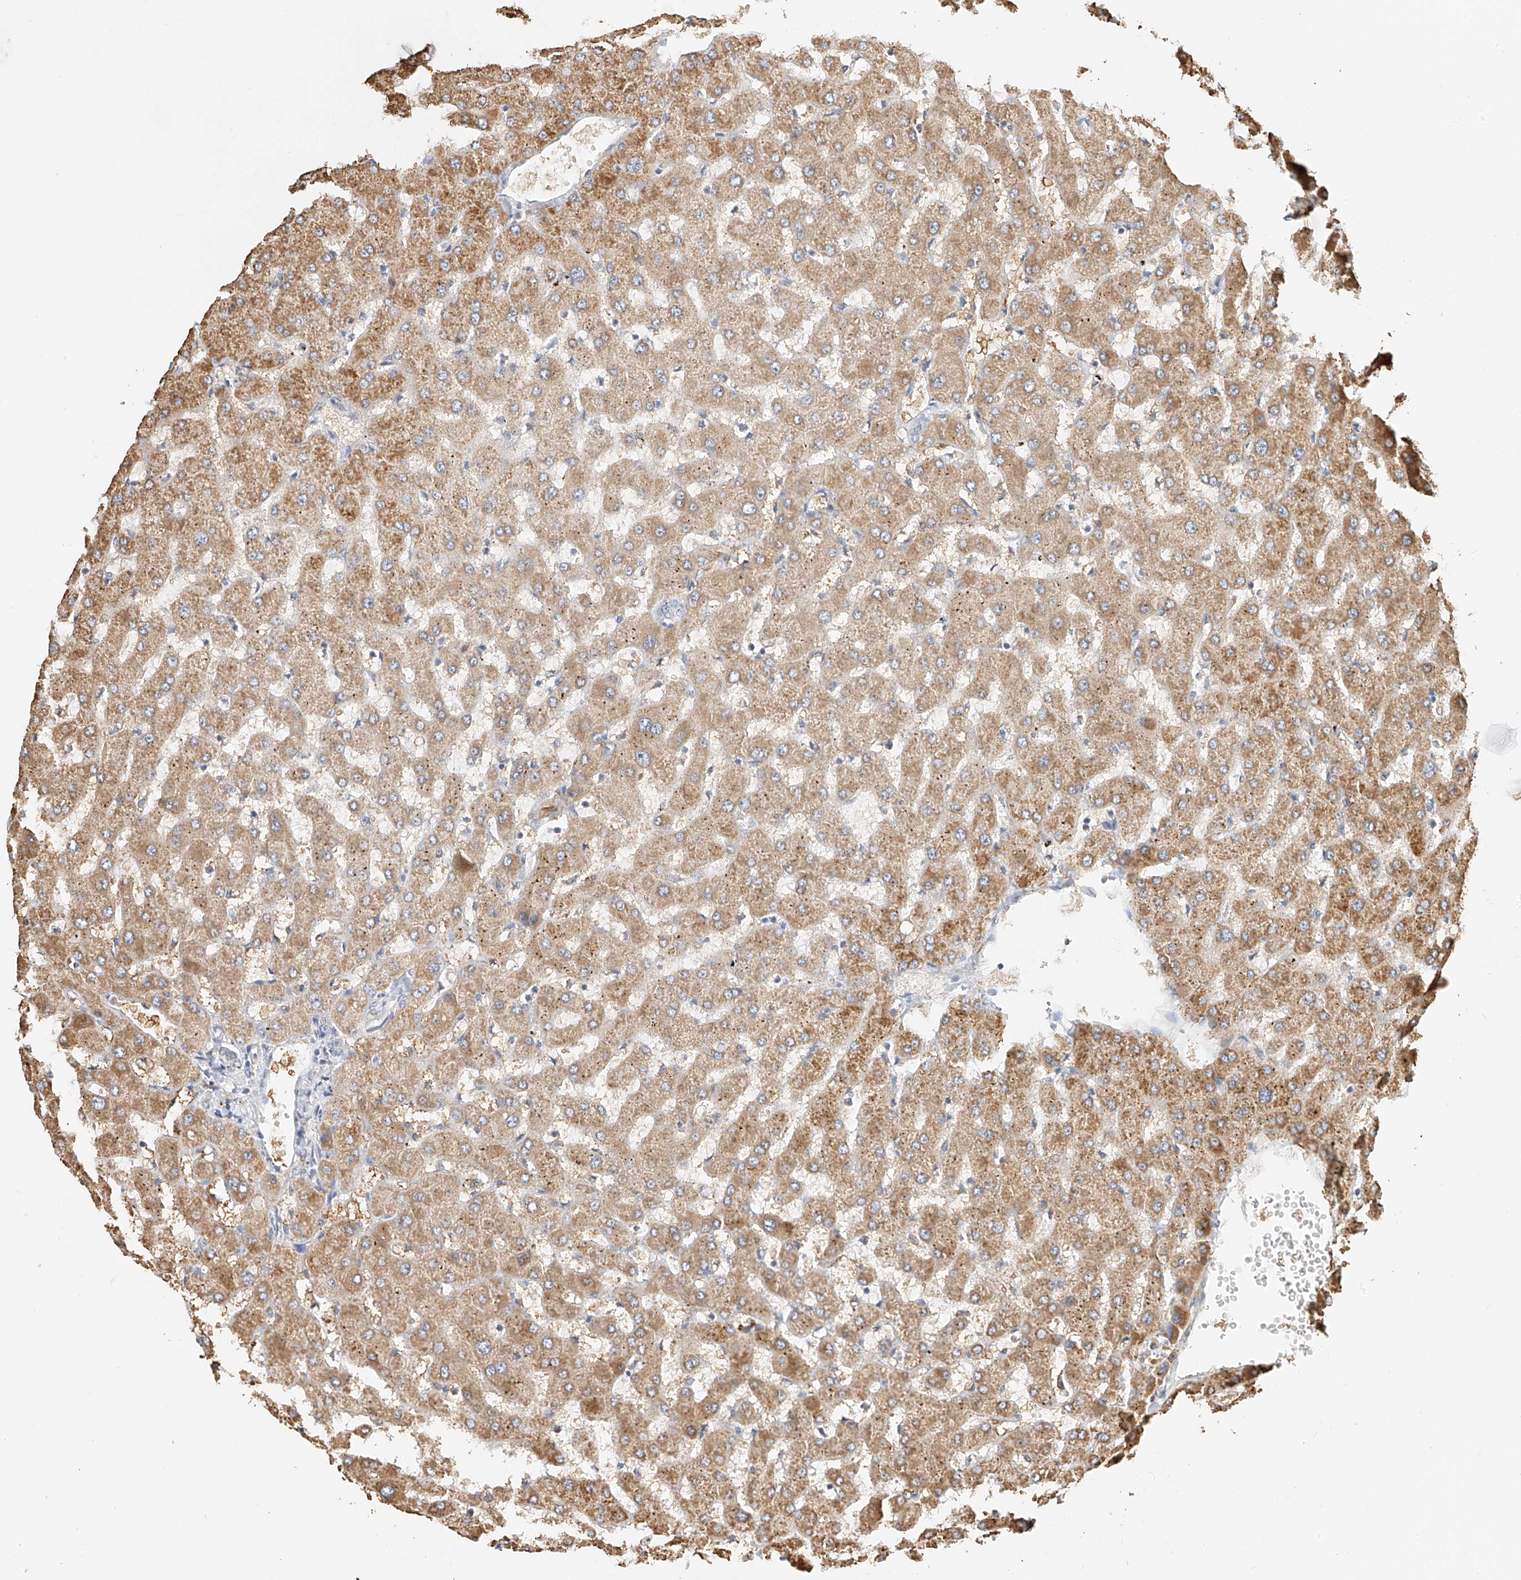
{"staining": {"intensity": "moderate", "quantity": "<25%", "location": "cytoplasmic/membranous"}, "tissue": "liver", "cell_type": "Cholangiocytes", "image_type": "normal", "snomed": [{"axis": "morphology", "description": "Normal tissue, NOS"}, {"axis": "topography", "description": "Liver"}], "caption": "DAB (3,3'-diaminobenzidine) immunohistochemical staining of benign liver exhibits moderate cytoplasmic/membranous protein expression in about <25% of cholangiocytes. The staining is performed using DAB (3,3'-diaminobenzidine) brown chromogen to label protein expression. The nuclei are counter-stained blue using hematoxylin.", "gene": "YIPF7", "patient": {"sex": "female", "age": 63}}